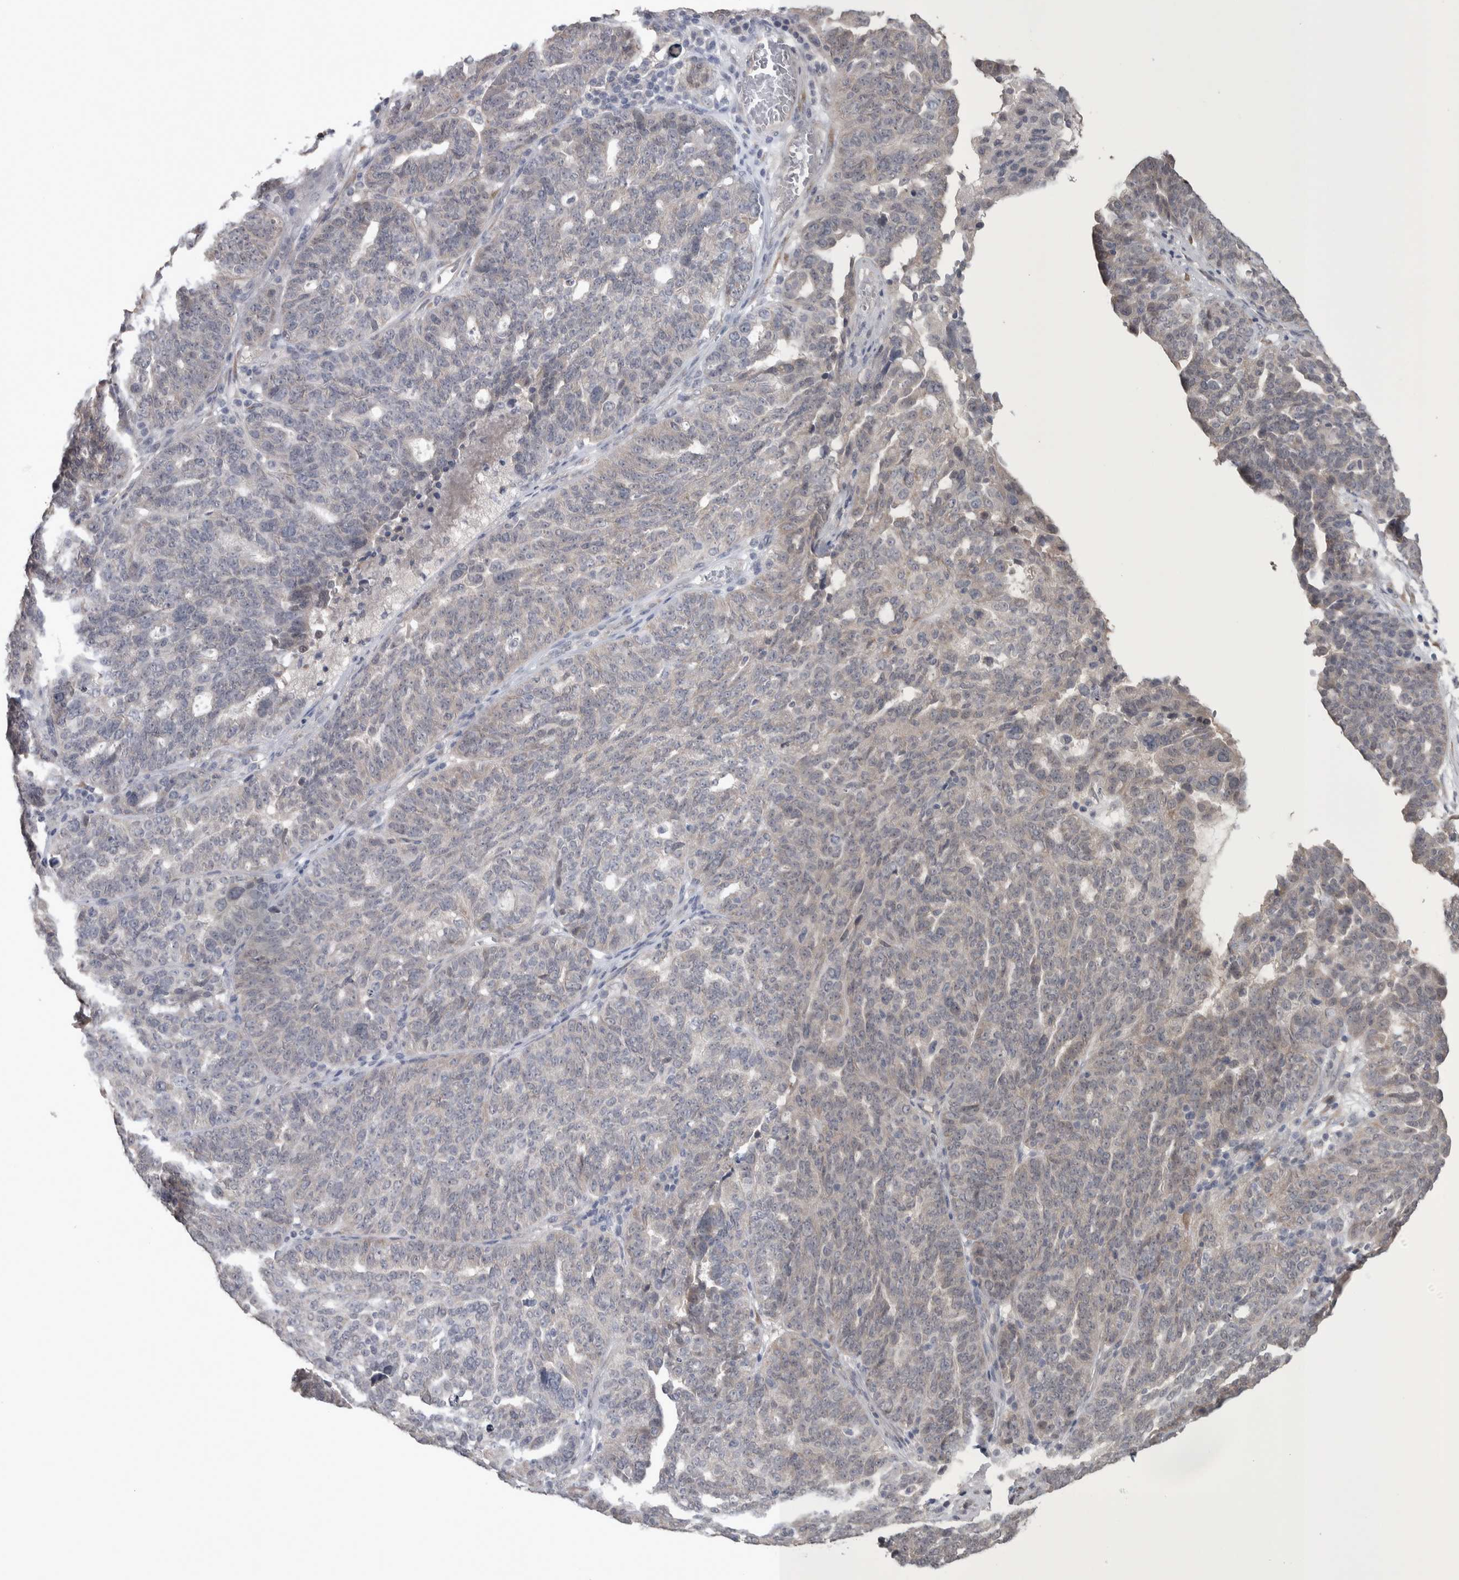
{"staining": {"intensity": "negative", "quantity": "none", "location": "none"}, "tissue": "ovarian cancer", "cell_type": "Tumor cells", "image_type": "cancer", "snomed": [{"axis": "morphology", "description": "Cystadenocarcinoma, serous, NOS"}, {"axis": "topography", "description": "Ovary"}], "caption": "Immunohistochemical staining of ovarian cancer (serous cystadenocarcinoma) reveals no significant positivity in tumor cells. (DAB IHC, high magnification).", "gene": "CUL2", "patient": {"sex": "female", "age": 59}}